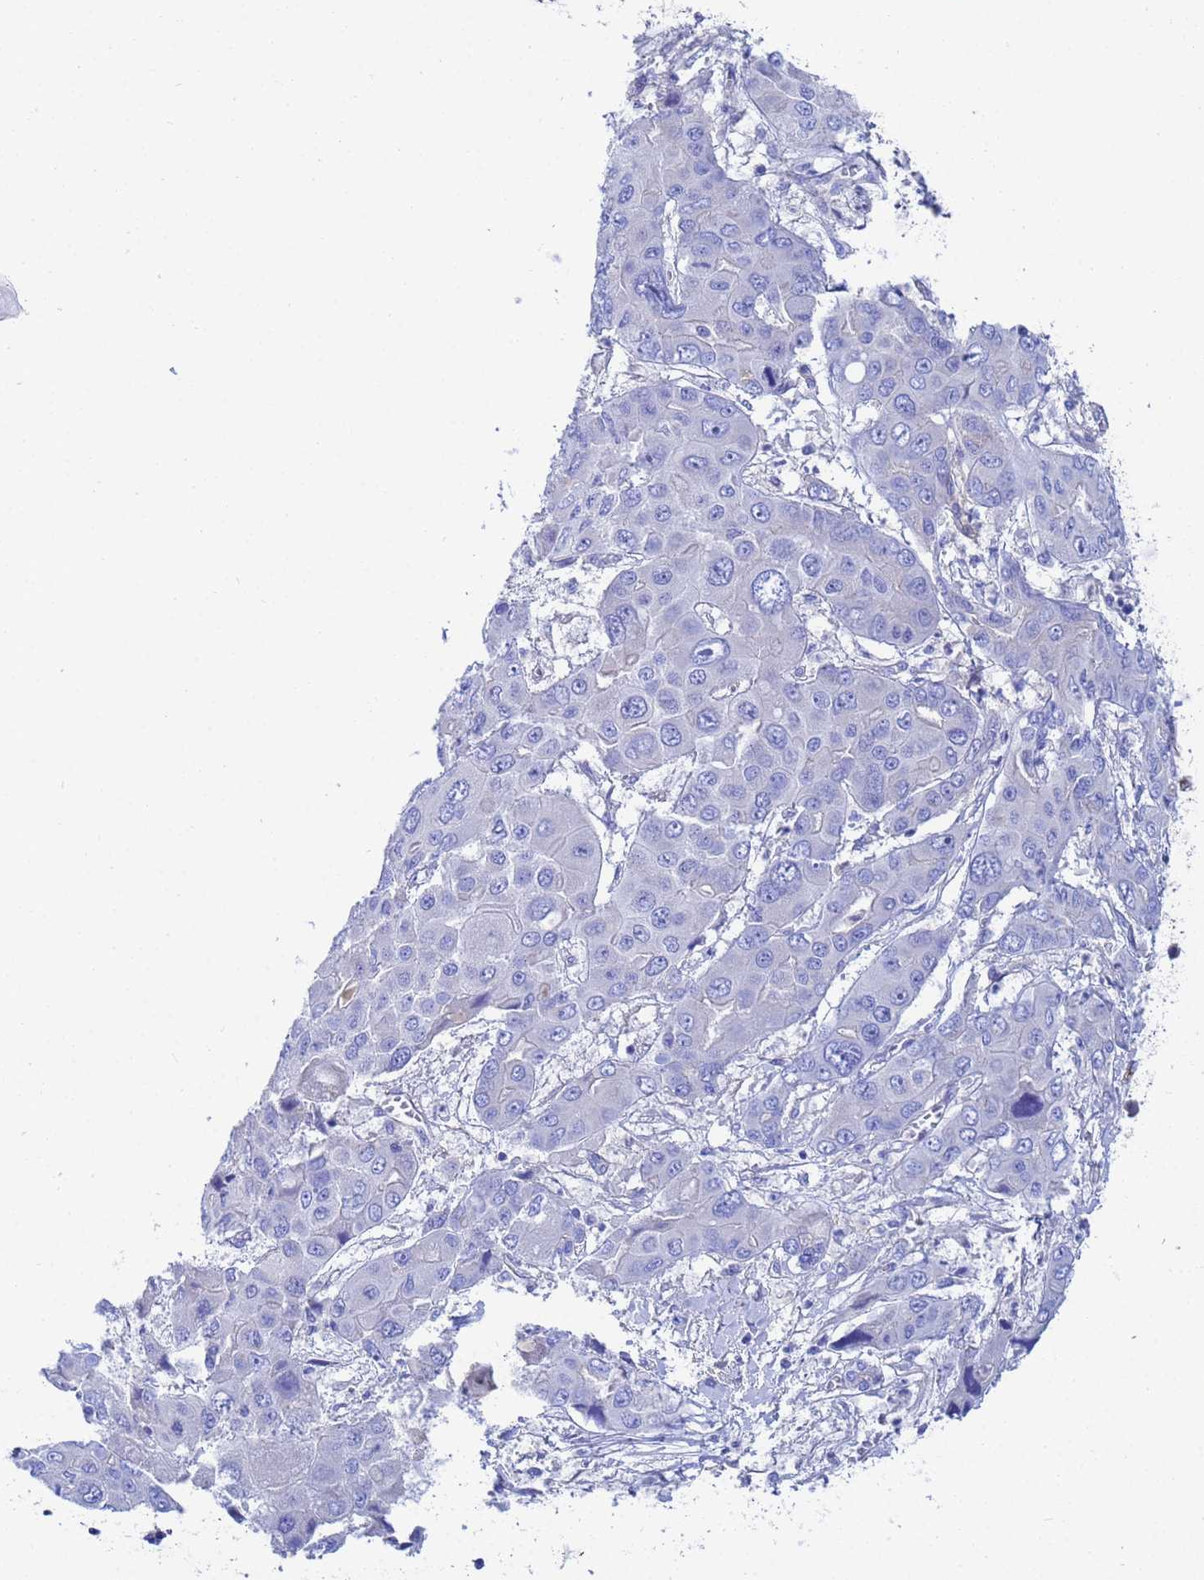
{"staining": {"intensity": "negative", "quantity": "none", "location": "none"}, "tissue": "liver cancer", "cell_type": "Tumor cells", "image_type": "cancer", "snomed": [{"axis": "morphology", "description": "Cholangiocarcinoma"}, {"axis": "topography", "description": "Liver"}], "caption": "This is an immunohistochemistry (IHC) photomicrograph of human liver cholangiocarcinoma. There is no staining in tumor cells.", "gene": "CST4", "patient": {"sex": "male", "age": 67}}